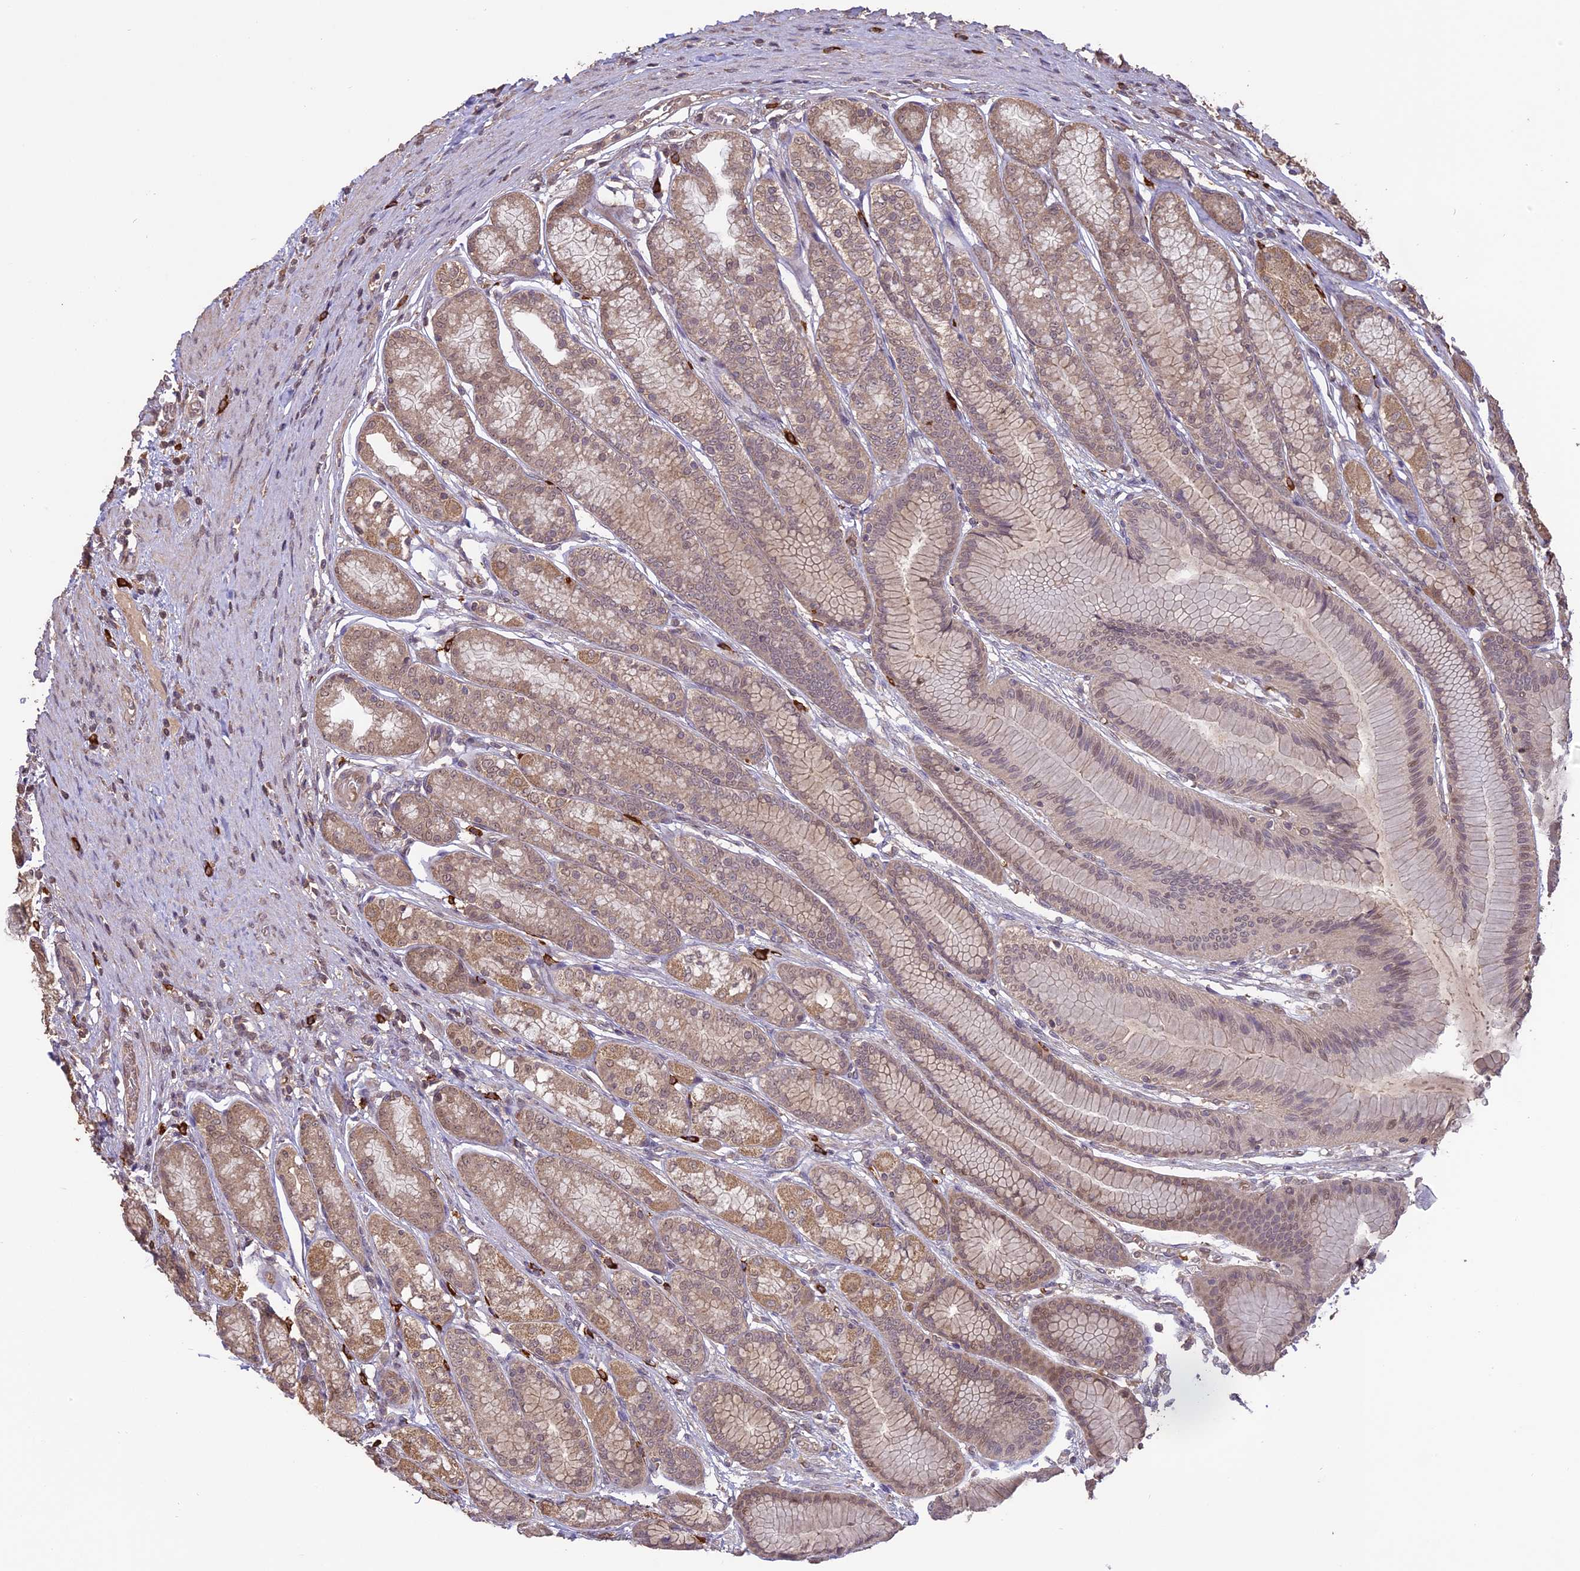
{"staining": {"intensity": "moderate", "quantity": ">75%", "location": "cytoplasmic/membranous,nuclear"}, "tissue": "stomach", "cell_type": "Glandular cells", "image_type": "normal", "snomed": [{"axis": "morphology", "description": "Normal tissue, NOS"}, {"axis": "morphology", "description": "Adenocarcinoma, NOS"}, {"axis": "morphology", "description": "Adenocarcinoma, High grade"}, {"axis": "topography", "description": "Stomach, upper"}, {"axis": "topography", "description": "Stomach"}], "caption": "Immunohistochemical staining of benign human stomach displays >75% levels of moderate cytoplasmic/membranous,nuclear protein positivity in approximately >75% of glandular cells. (DAB (3,3'-diaminobenzidine) = brown stain, brightfield microscopy at high magnification).", "gene": "TIGD7", "patient": {"sex": "female", "age": 65}}